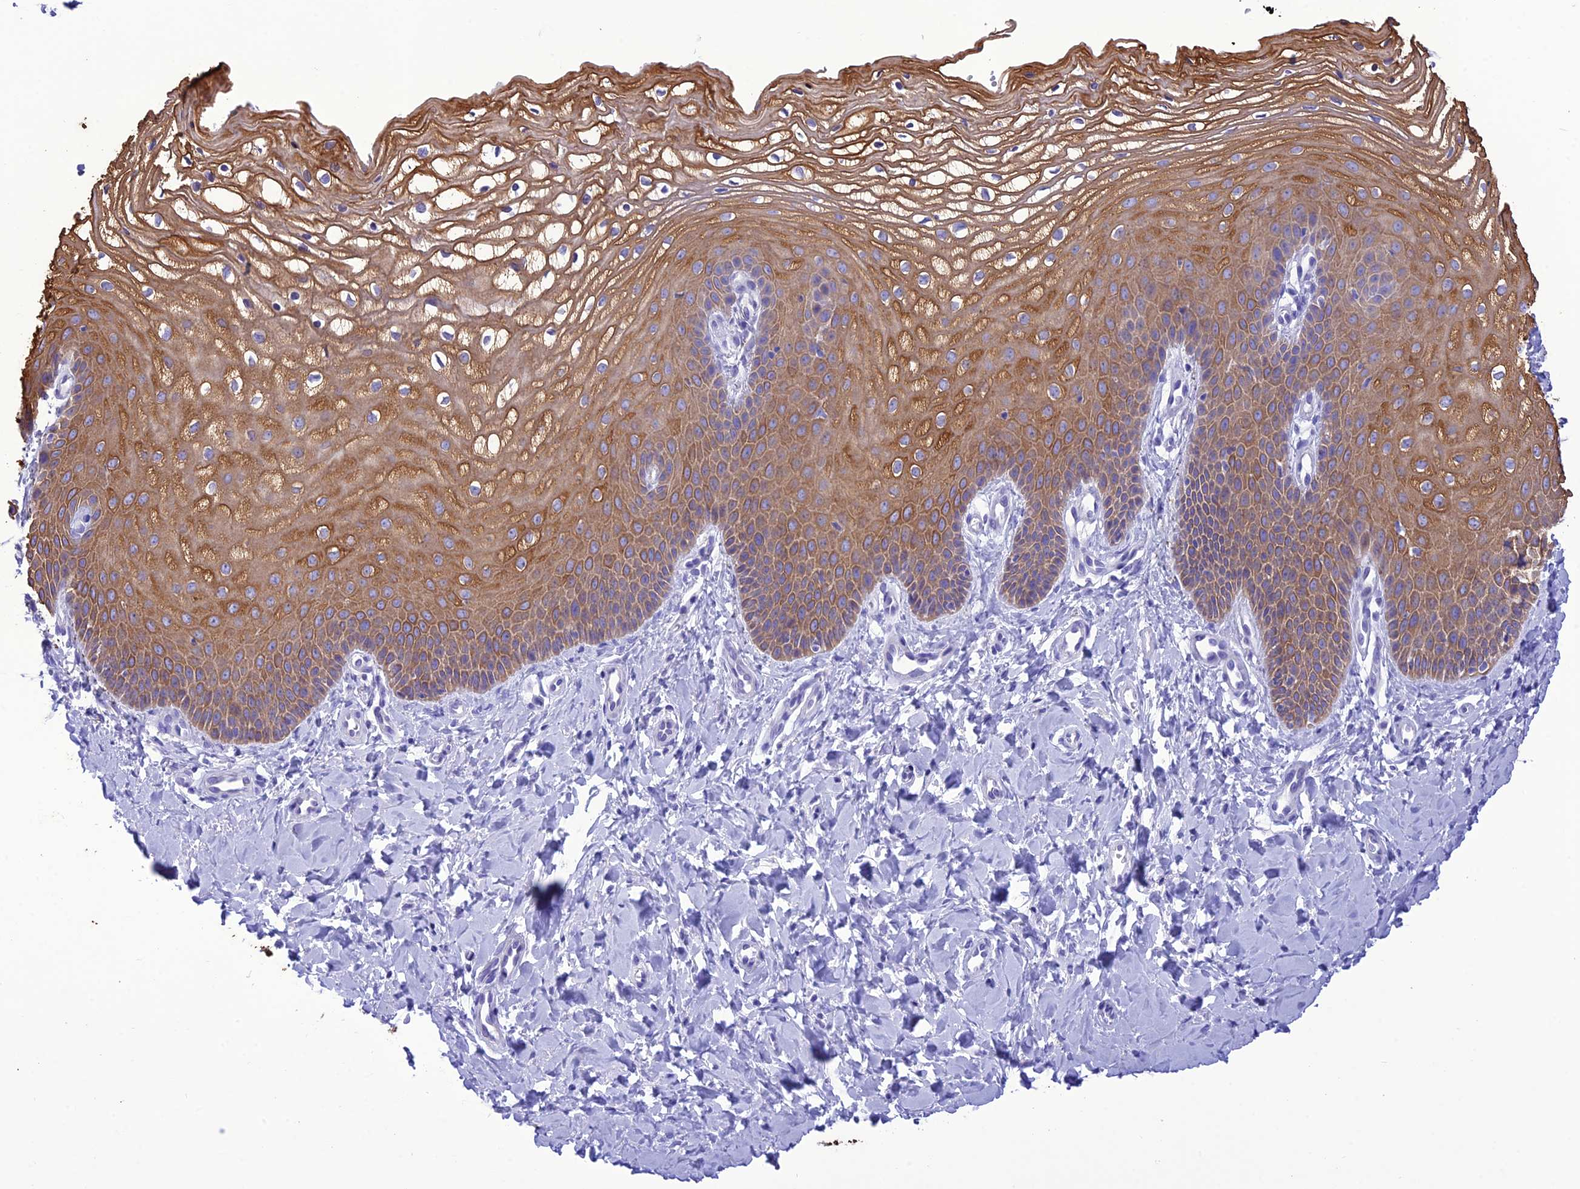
{"staining": {"intensity": "moderate", "quantity": ">75%", "location": "cytoplasmic/membranous"}, "tissue": "vagina", "cell_type": "Squamous epithelial cells", "image_type": "normal", "snomed": [{"axis": "morphology", "description": "Normal tissue, NOS"}, {"axis": "topography", "description": "Vagina"}, {"axis": "topography", "description": "Cervix"}], "caption": "Immunohistochemistry (IHC) of unremarkable vagina displays medium levels of moderate cytoplasmic/membranous staining in approximately >75% of squamous epithelial cells.", "gene": "VPS52", "patient": {"sex": "female", "age": 40}}